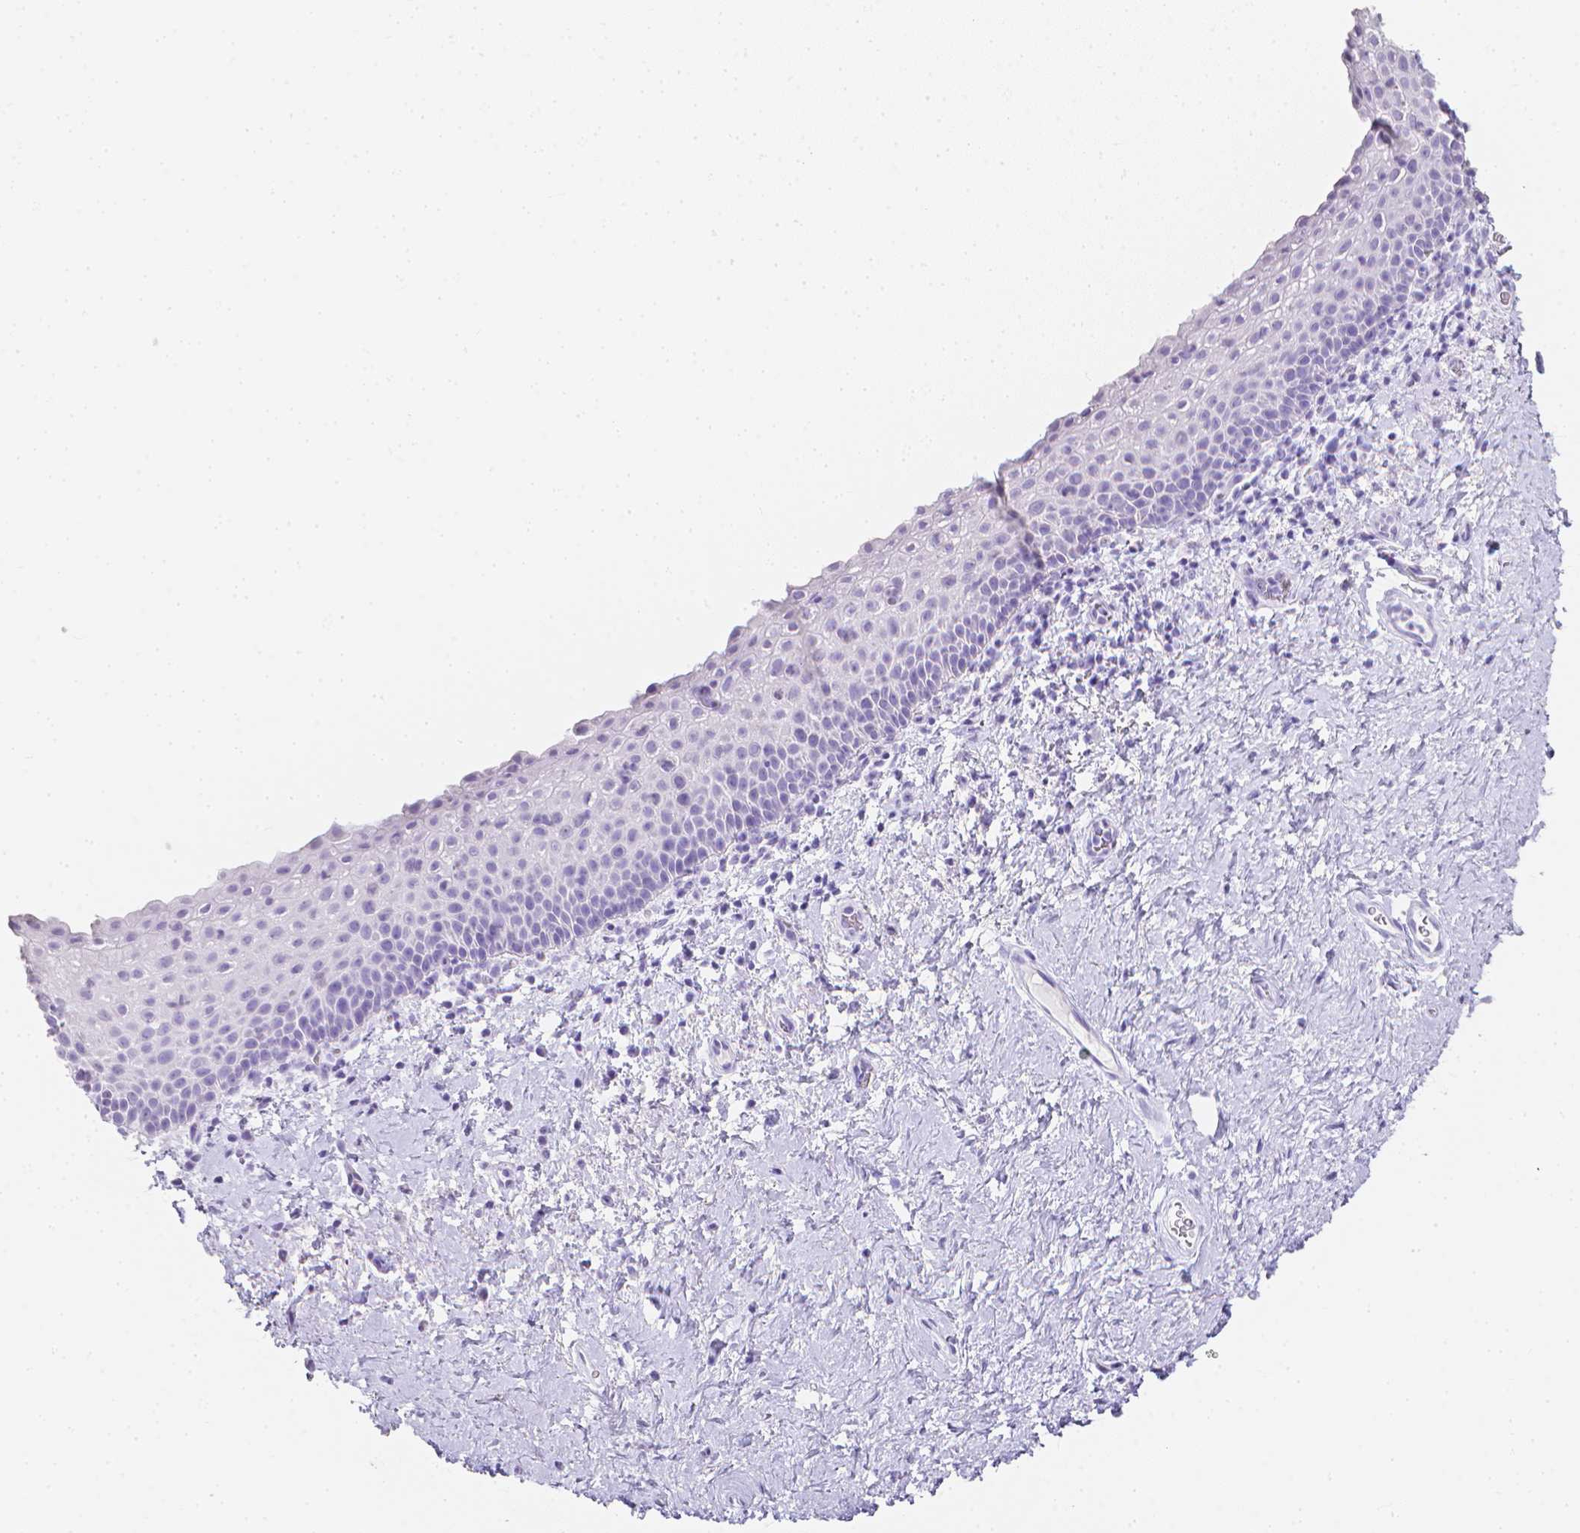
{"staining": {"intensity": "negative", "quantity": "none", "location": "none"}, "tissue": "vagina", "cell_type": "Squamous epithelial cells", "image_type": "normal", "snomed": [{"axis": "morphology", "description": "Normal tissue, NOS"}, {"axis": "topography", "description": "Vagina"}], "caption": "Immunohistochemistry (IHC) micrograph of normal vagina stained for a protein (brown), which shows no positivity in squamous epithelial cells.", "gene": "LGALS4", "patient": {"sex": "female", "age": 61}}